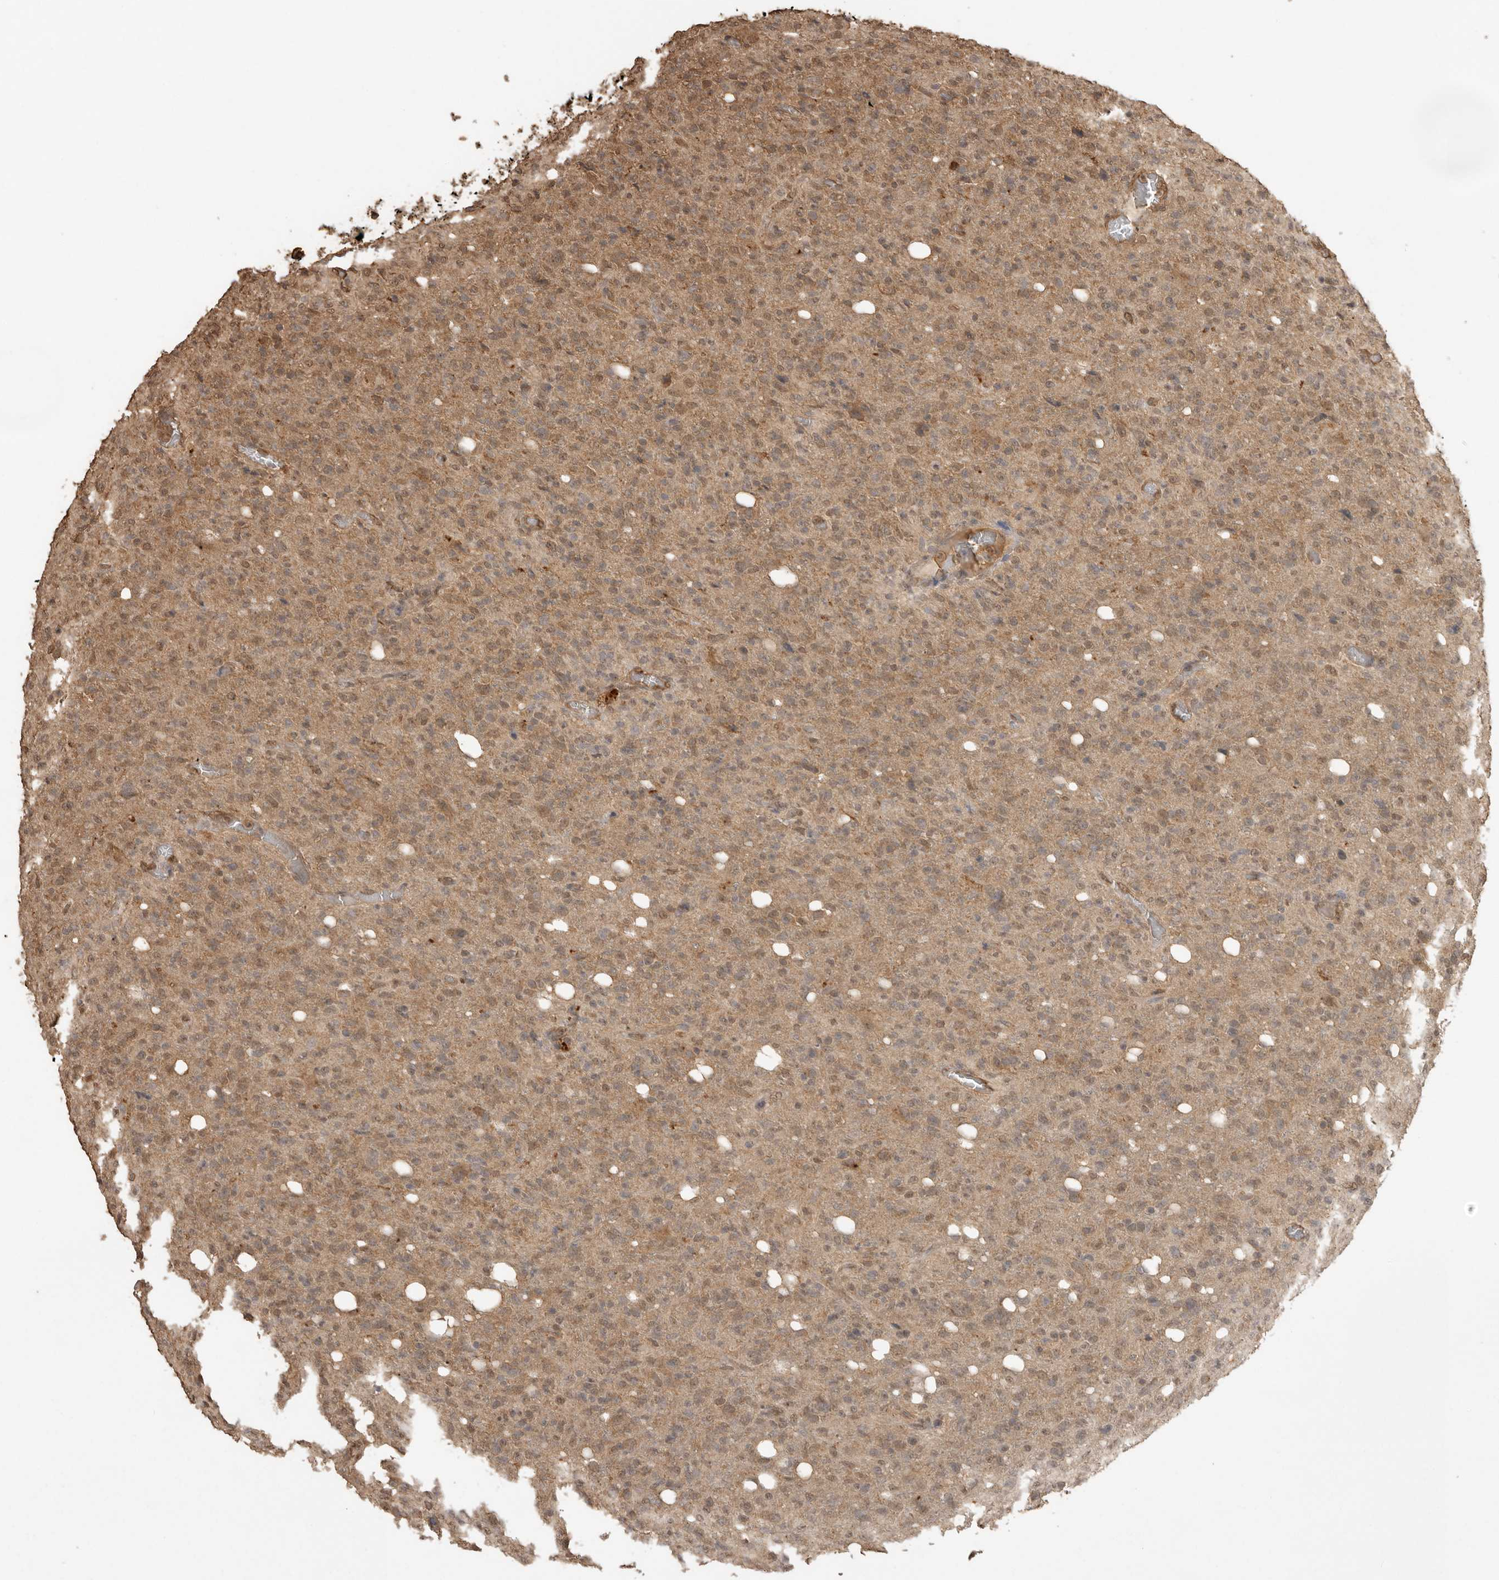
{"staining": {"intensity": "weak", "quantity": ">75%", "location": "cytoplasmic/membranous,nuclear"}, "tissue": "glioma", "cell_type": "Tumor cells", "image_type": "cancer", "snomed": [{"axis": "morphology", "description": "Glioma, malignant, High grade"}, {"axis": "topography", "description": "Brain"}], "caption": "Immunohistochemistry of glioma shows low levels of weak cytoplasmic/membranous and nuclear staining in about >75% of tumor cells. (DAB = brown stain, brightfield microscopy at high magnification).", "gene": "JAG2", "patient": {"sex": "female", "age": 57}}